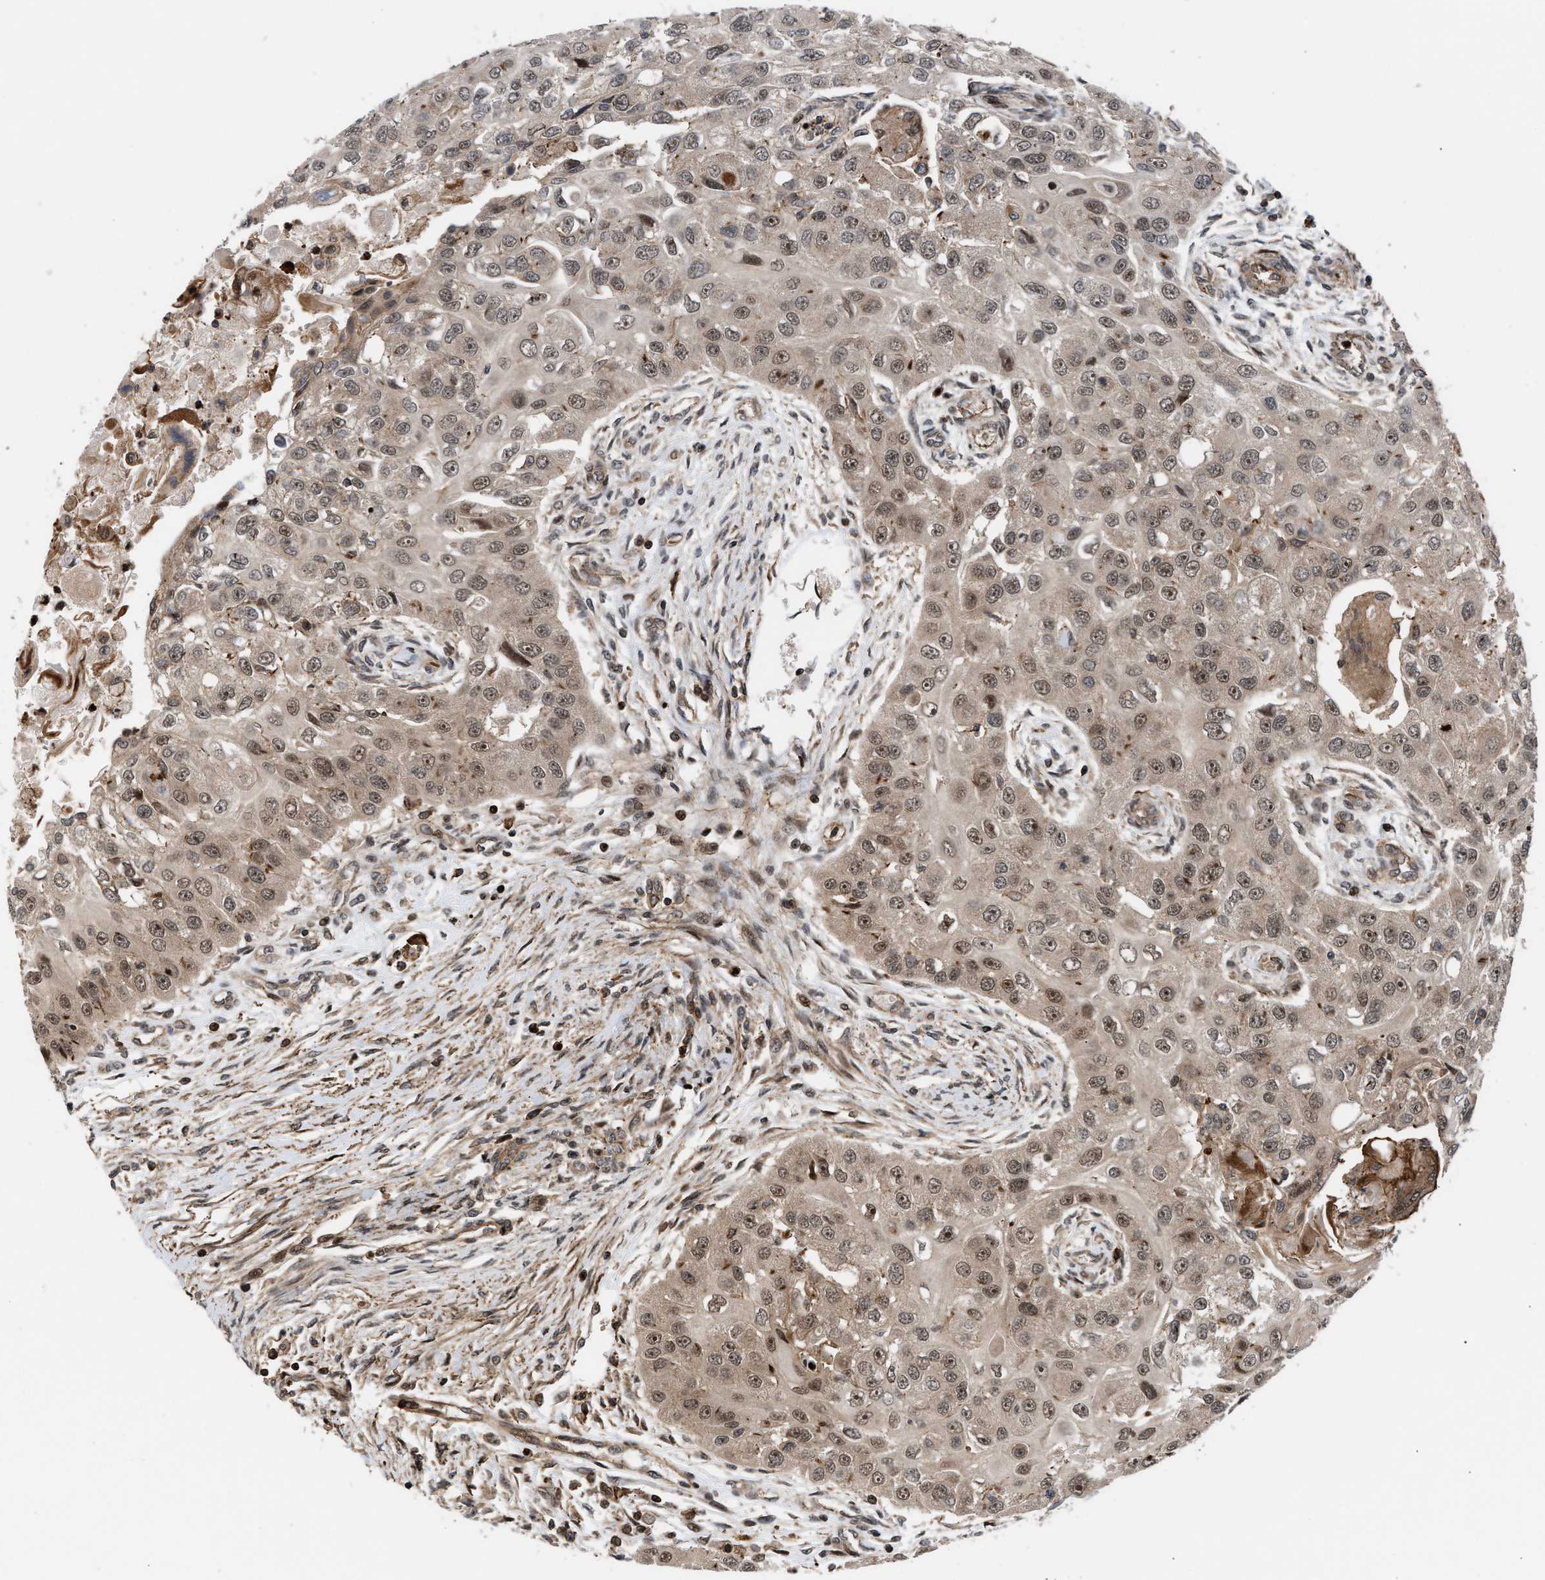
{"staining": {"intensity": "moderate", "quantity": ">75%", "location": "cytoplasmic/membranous,nuclear"}, "tissue": "head and neck cancer", "cell_type": "Tumor cells", "image_type": "cancer", "snomed": [{"axis": "morphology", "description": "Normal tissue, NOS"}, {"axis": "morphology", "description": "Squamous cell carcinoma, NOS"}, {"axis": "topography", "description": "Skeletal muscle"}, {"axis": "topography", "description": "Head-Neck"}], "caption": "This histopathology image reveals immunohistochemistry staining of head and neck cancer (squamous cell carcinoma), with medium moderate cytoplasmic/membranous and nuclear expression in about >75% of tumor cells.", "gene": "STAU2", "patient": {"sex": "male", "age": 51}}